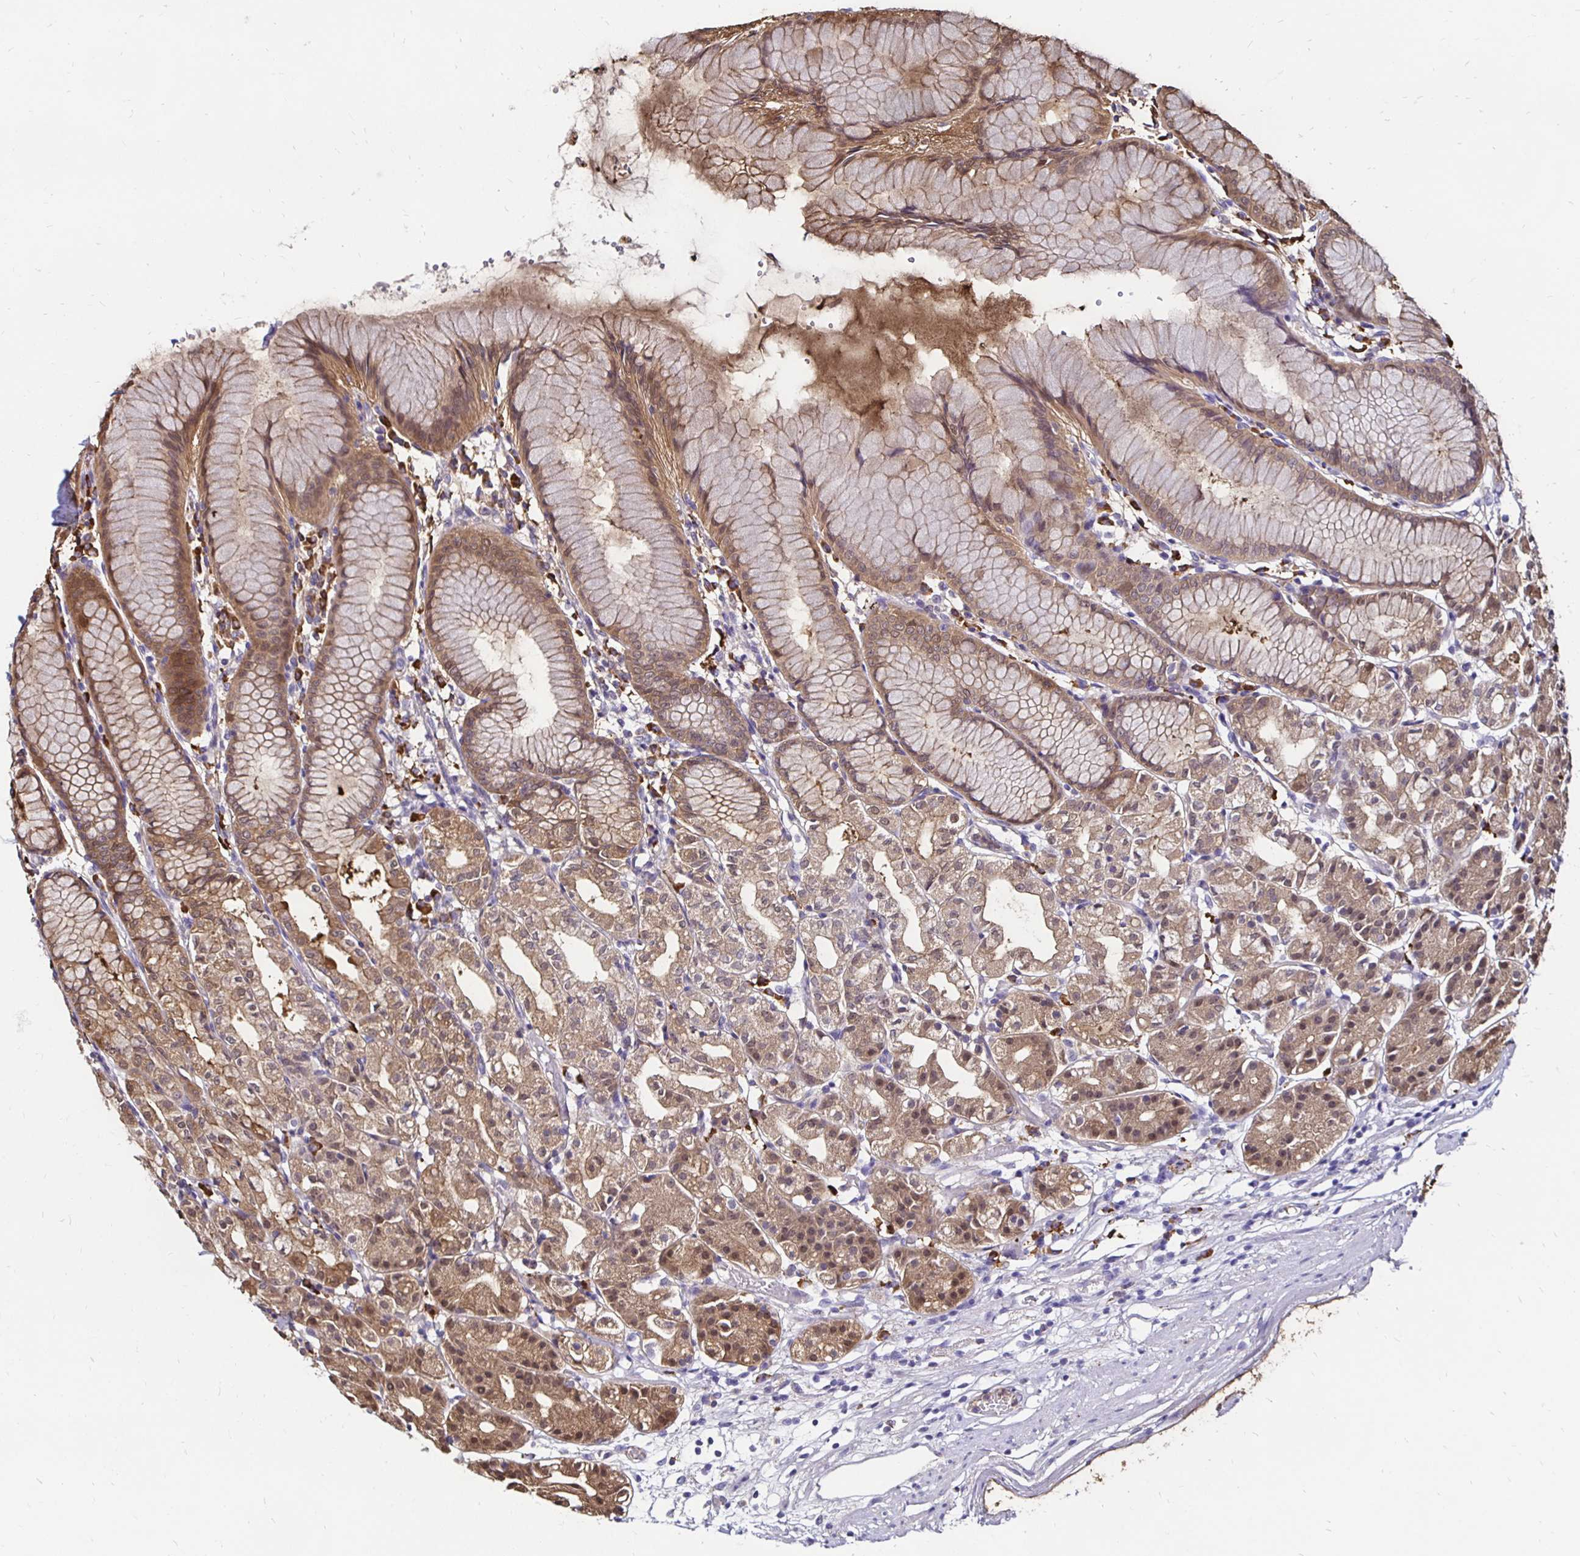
{"staining": {"intensity": "moderate", "quantity": ">75%", "location": "cytoplasmic/membranous,nuclear"}, "tissue": "stomach", "cell_type": "Glandular cells", "image_type": "normal", "snomed": [{"axis": "morphology", "description": "Normal tissue, NOS"}, {"axis": "topography", "description": "Stomach"}], "caption": "Protein staining displays moderate cytoplasmic/membranous,nuclear positivity in about >75% of glandular cells in benign stomach.", "gene": "TXN", "patient": {"sex": "female", "age": 57}}